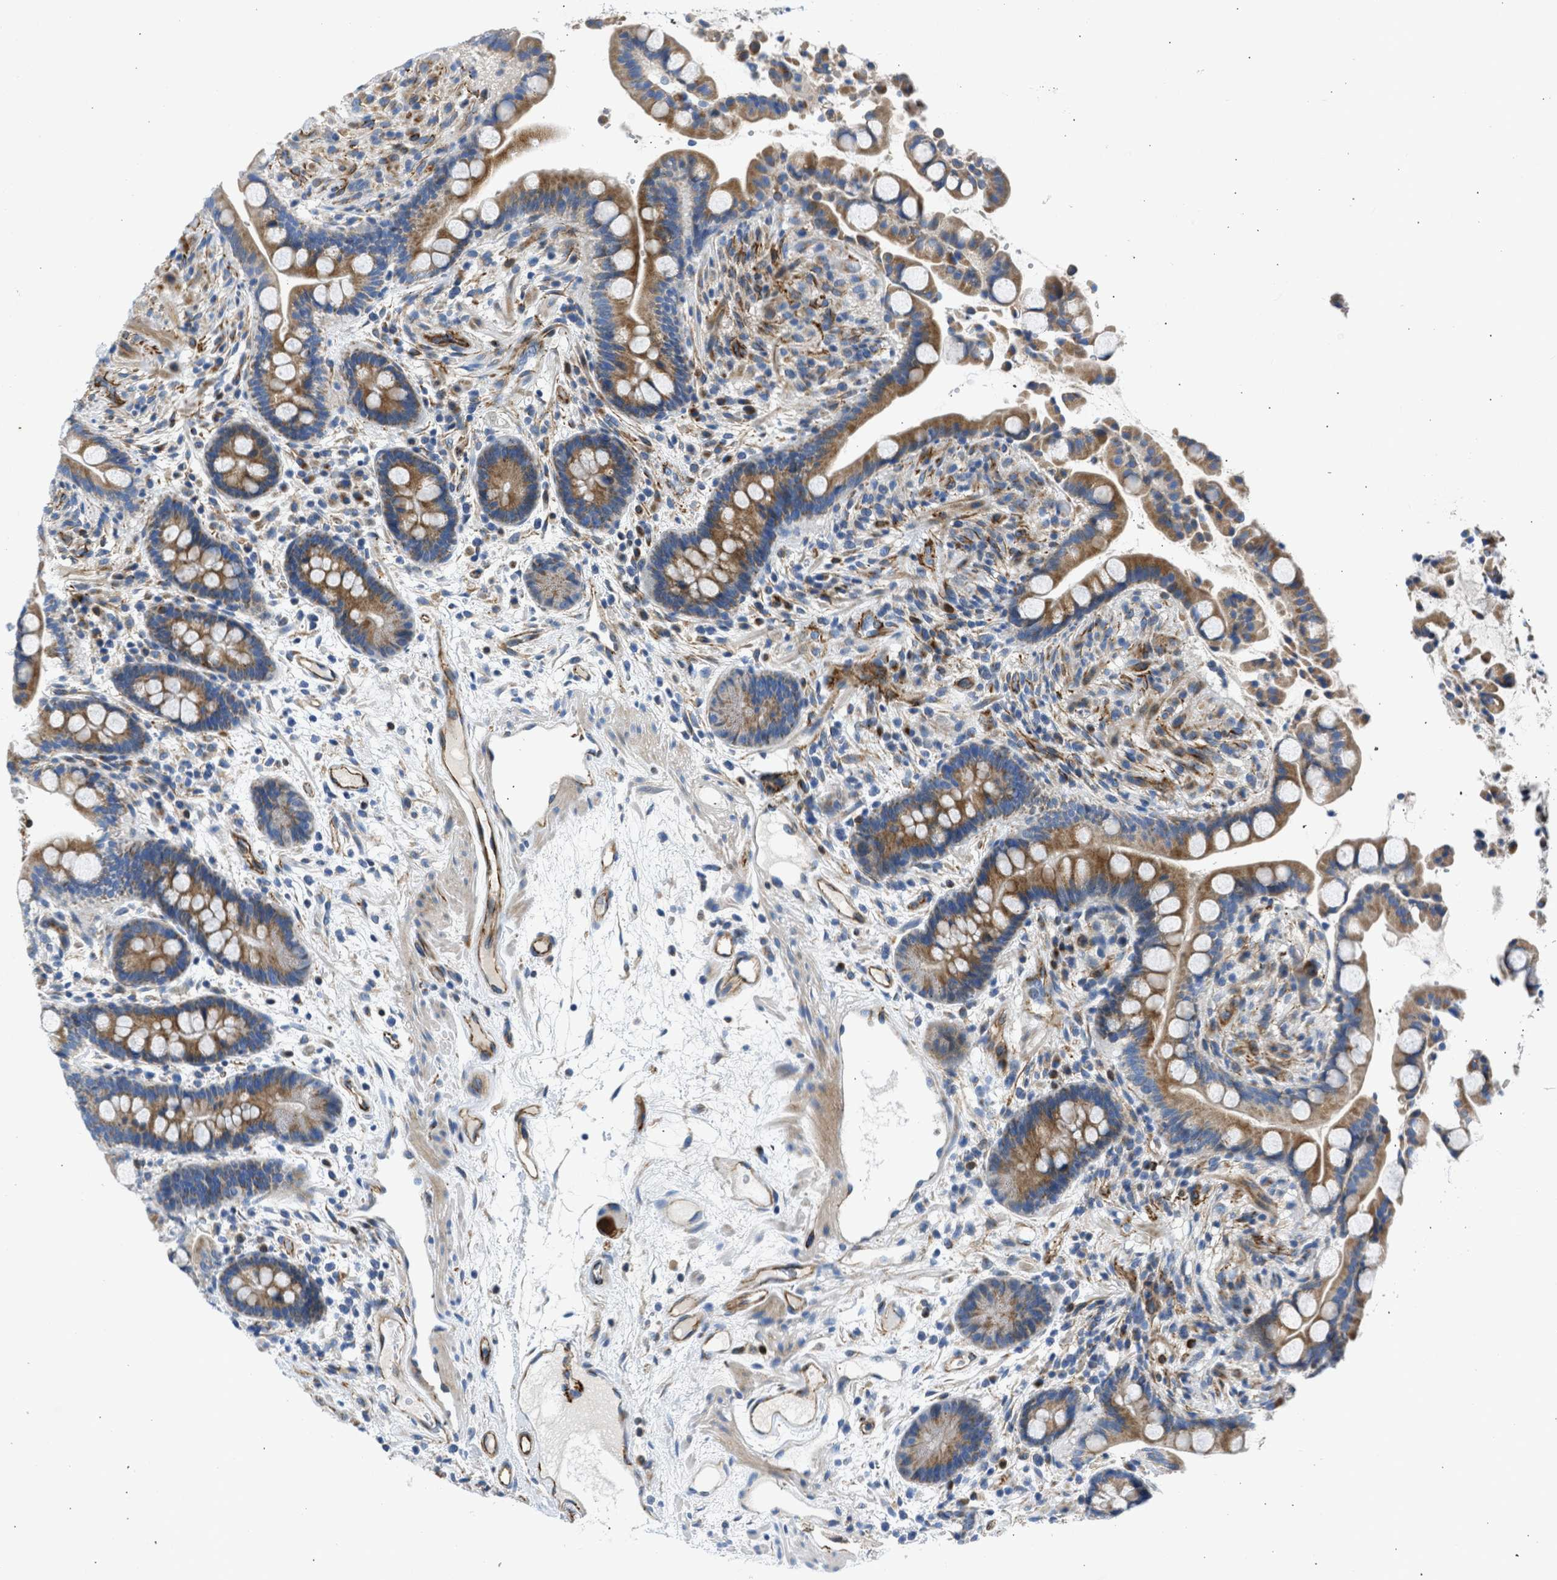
{"staining": {"intensity": "moderate", "quantity": ">75%", "location": "cytoplasmic/membranous"}, "tissue": "colon", "cell_type": "Endothelial cells", "image_type": "normal", "snomed": [{"axis": "morphology", "description": "Normal tissue, NOS"}, {"axis": "topography", "description": "Colon"}], "caption": "High-magnification brightfield microscopy of normal colon stained with DAB (brown) and counterstained with hematoxylin (blue). endothelial cells exhibit moderate cytoplasmic/membranous staining is appreciated in approximately>75% of cells.", "gene": "ULK4", "patient": {"sex": "male", "age": 73}}